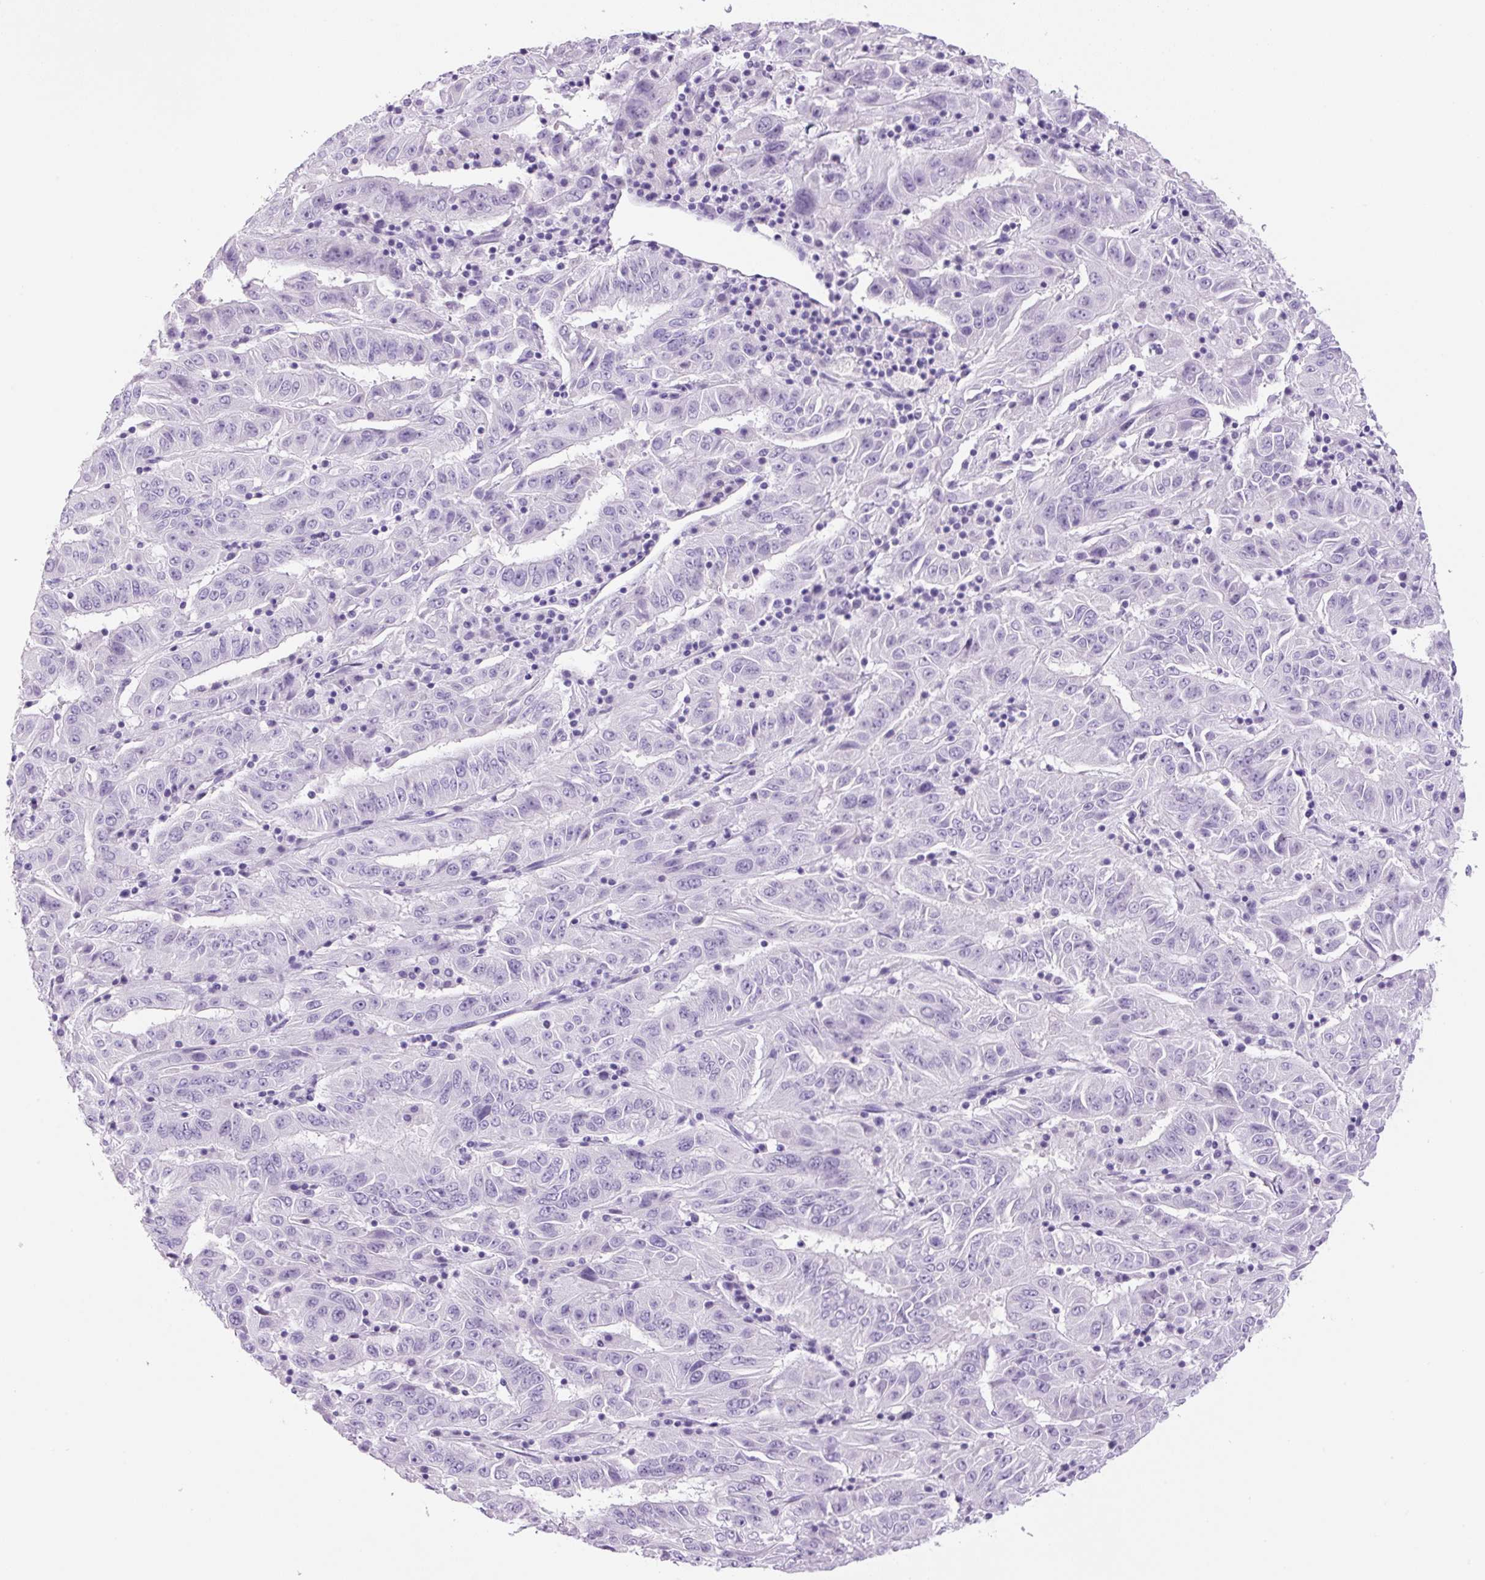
{"staining": {"intensity": "negative", "quantity": "none", "location": "none"}, "tissue": "pancreatic cancer", "cell_type": "Tumor cells", "image_type": "cancer", "snomed": [{"axis": "morphology", "description": "Adenocarcinoma, NOS"}, {"axis": "topography", "description": "Pancreas"}], "caption": "Tumor cells are negative for brown protein staining in adenocarcinoma (pancreatic).", "gene": "PRRT1", "patient": {"sex": "male", "age": 63}}